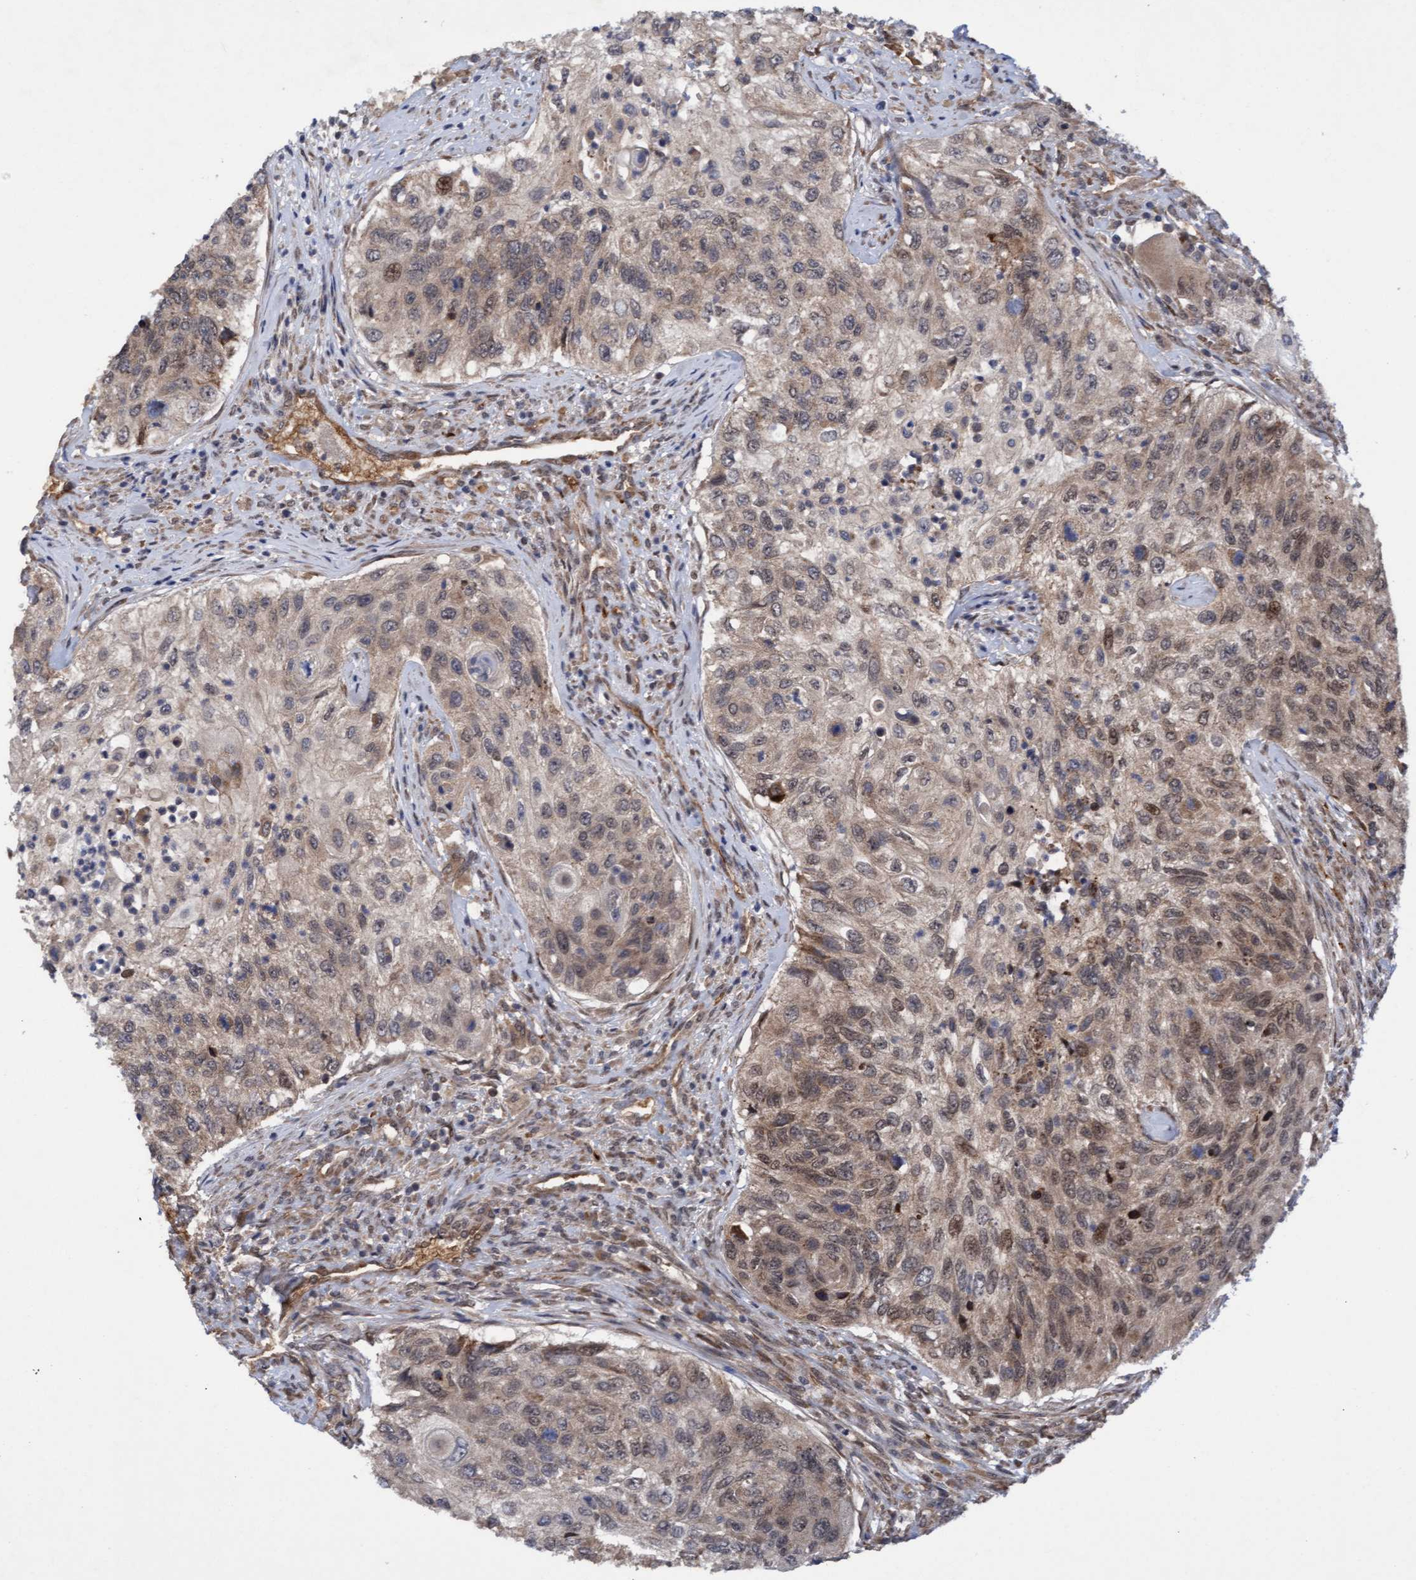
{"staining": {"intensity": "weak", "quantity": "25%-75%", "location": "cytoplasmic/membranous"}, "tissue": "urothelial cancer", "cell_type": "Tumor cells", "image_type": "cancer", "snomed": [{"axis": "morphology", "description": "Urothelial carcinoma, High grade"}, {"axis": "topography", "description": "Urinary bladder"}], "caption": "The histopathology image shows a brown stain indicating the presence of a protein in the cytoplasmic/membranous of tumor cells in high-grade urothelial carcinoma.", "gene": "TANC2", "patient": {"sex": "female", "age": 60}}